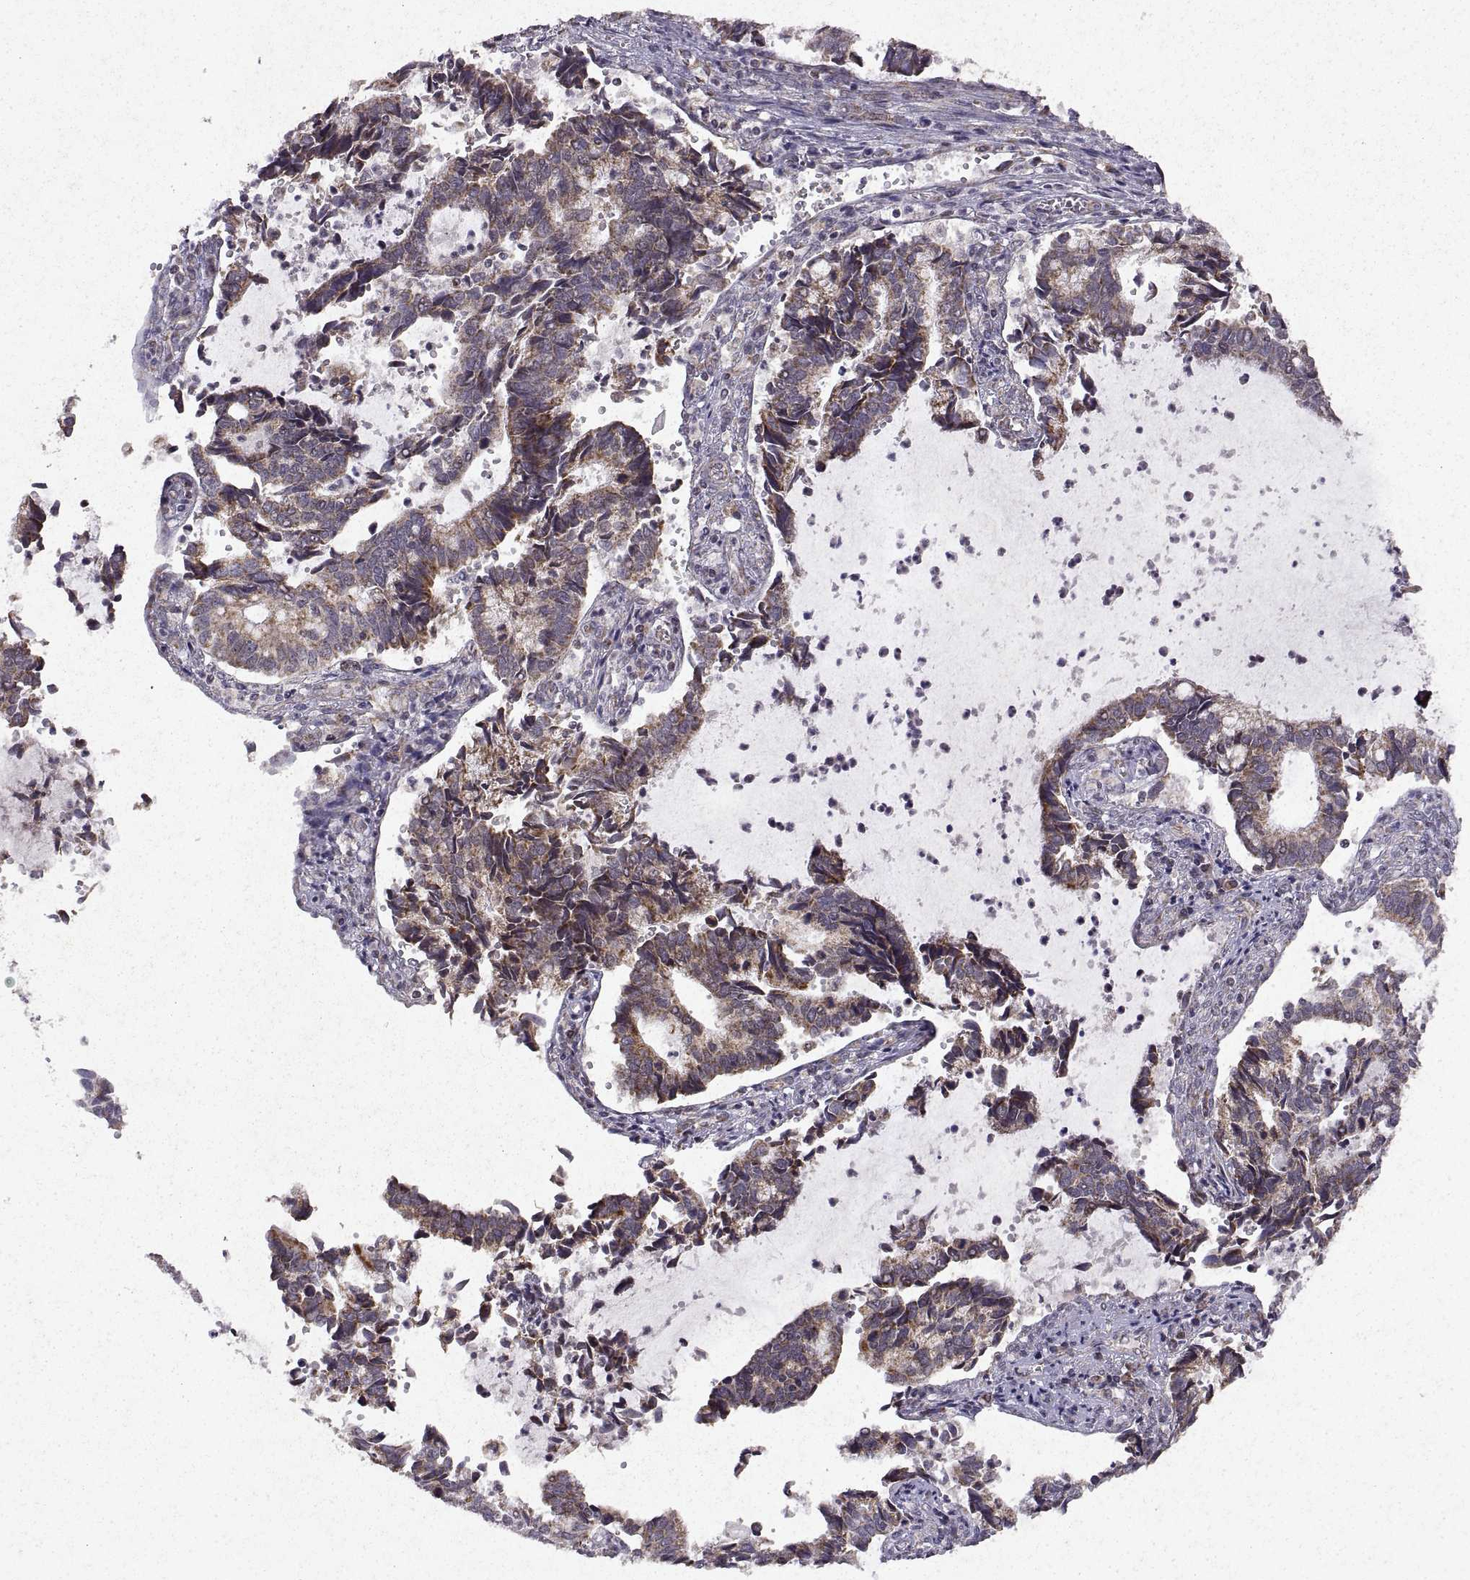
{"staining": {"intensity": "weak", "quantity": ">75%", "location": "cytoplasmic/membranous"}, "tissue": "cervical cancer", "cell_type": "Tumor cells", "image_type": "cancer", "snomed": [{"axis": "morphology", "description": "Adenocarcinoma, NOS"}, {"axis": "topography", "description": "Cervix"}], "caption": "Immunohistochemical staining of human cervical adenocarcinoma displays low levels of weak cytoplasmic/membranous positivity in approximately >75% of tumor cells. The protein is shown in brown color, while the nuclei are stained blue.", "gene": "MANBAL", "patient": {"sex": "female", "age": 42}}